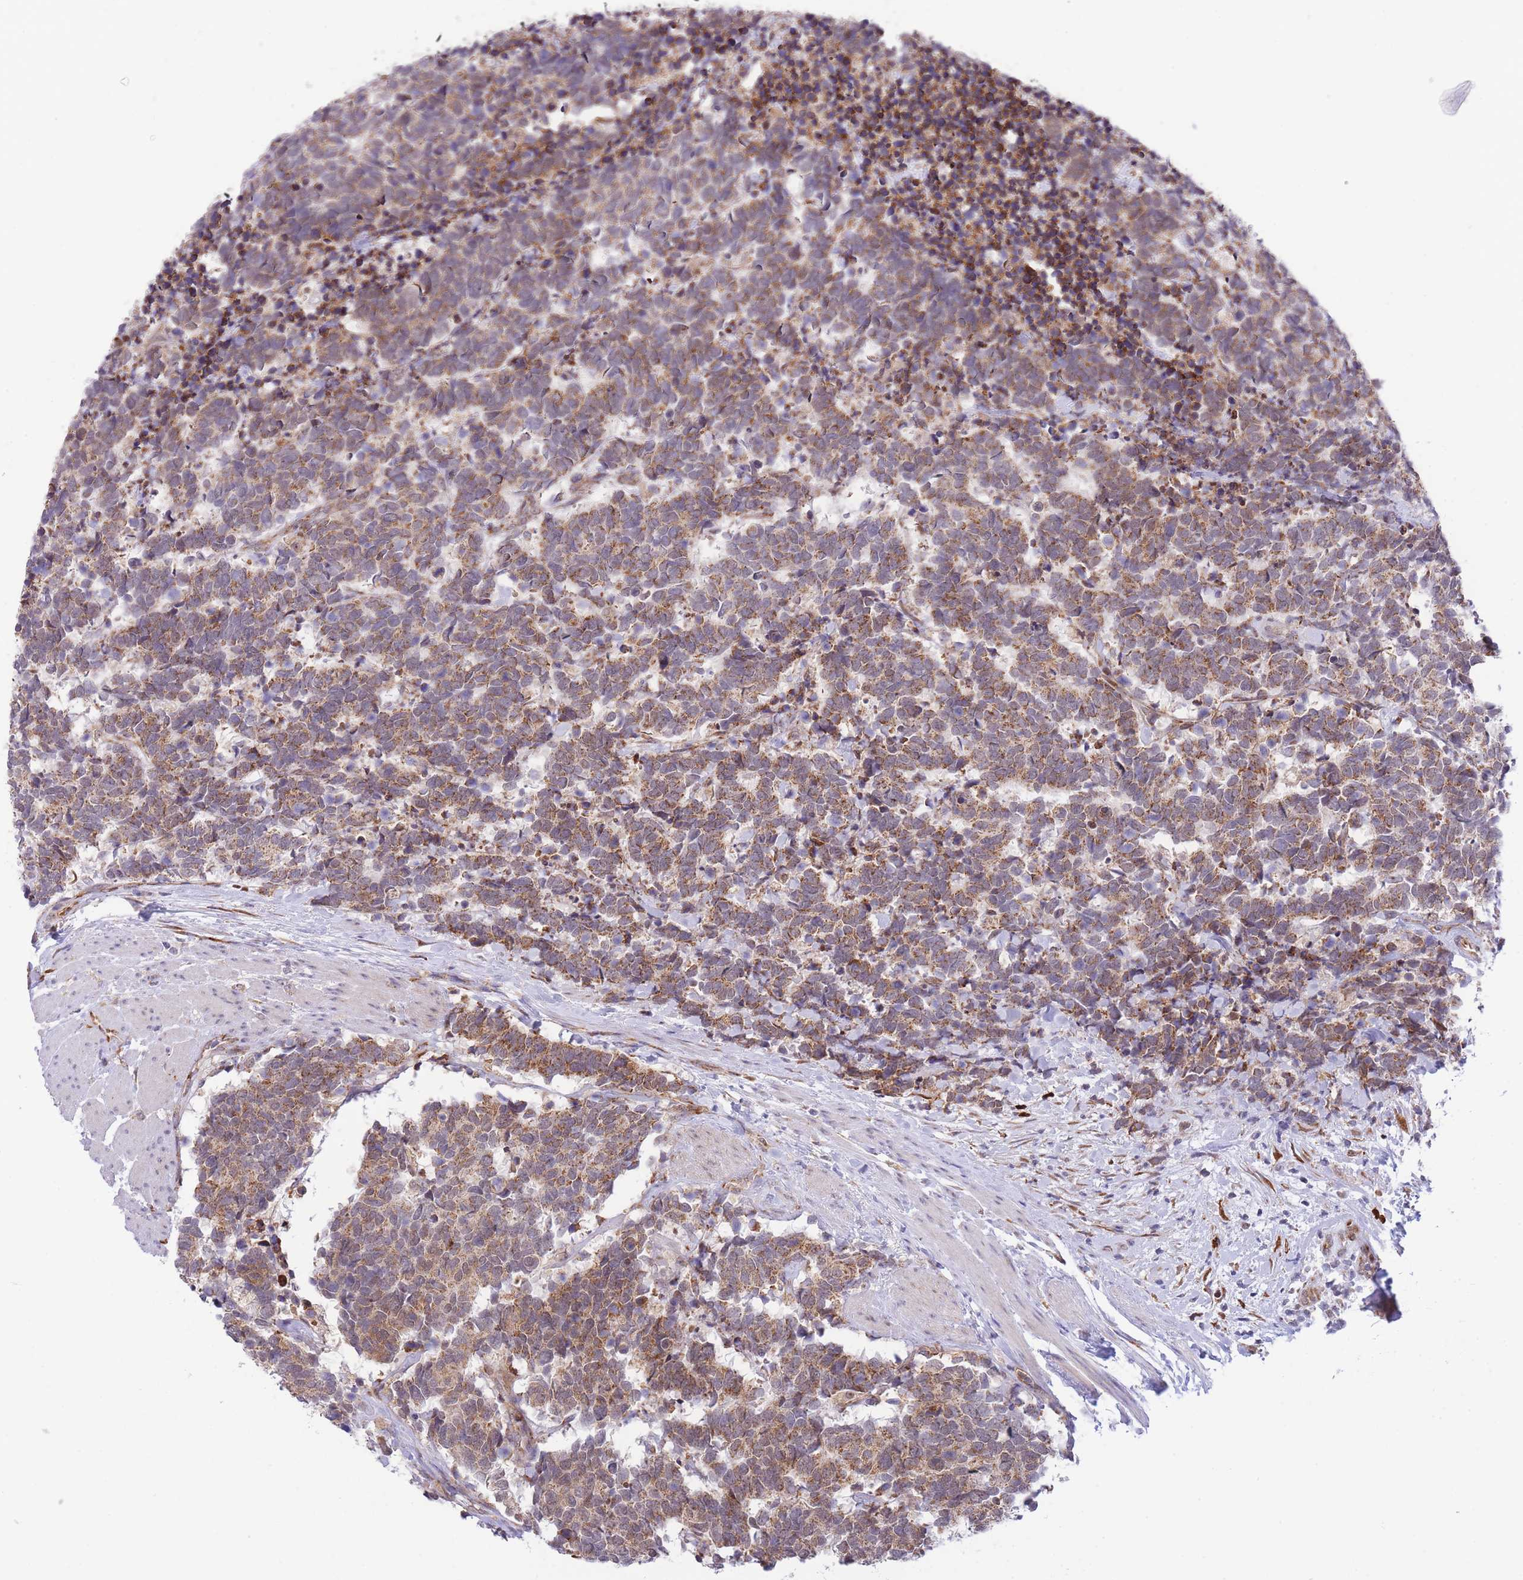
{"staining": {"intensity": "moderate", "quantity": ">75%", "location": "cytoplasmic/membranous"}, "tissue": "carcinoid", "cell_type": "Tumor cells", "image_type": "cancer", "snomed": [{"axis": "morphology", "description": "Carcinoma, NOS"}, {"axis": "morphology", "description": "Carcinoid, malignant, NOS"}, {"axis": "topography", "description": "Prostate"}], "caption": "Carcinoid stained for a protein (brown) shows moderate cytoplasmic/membranous positive expression in approximately >75% of tumor cells.", "gene": "EXOSC8", "patient": {"sex": "male", "age": 57}}